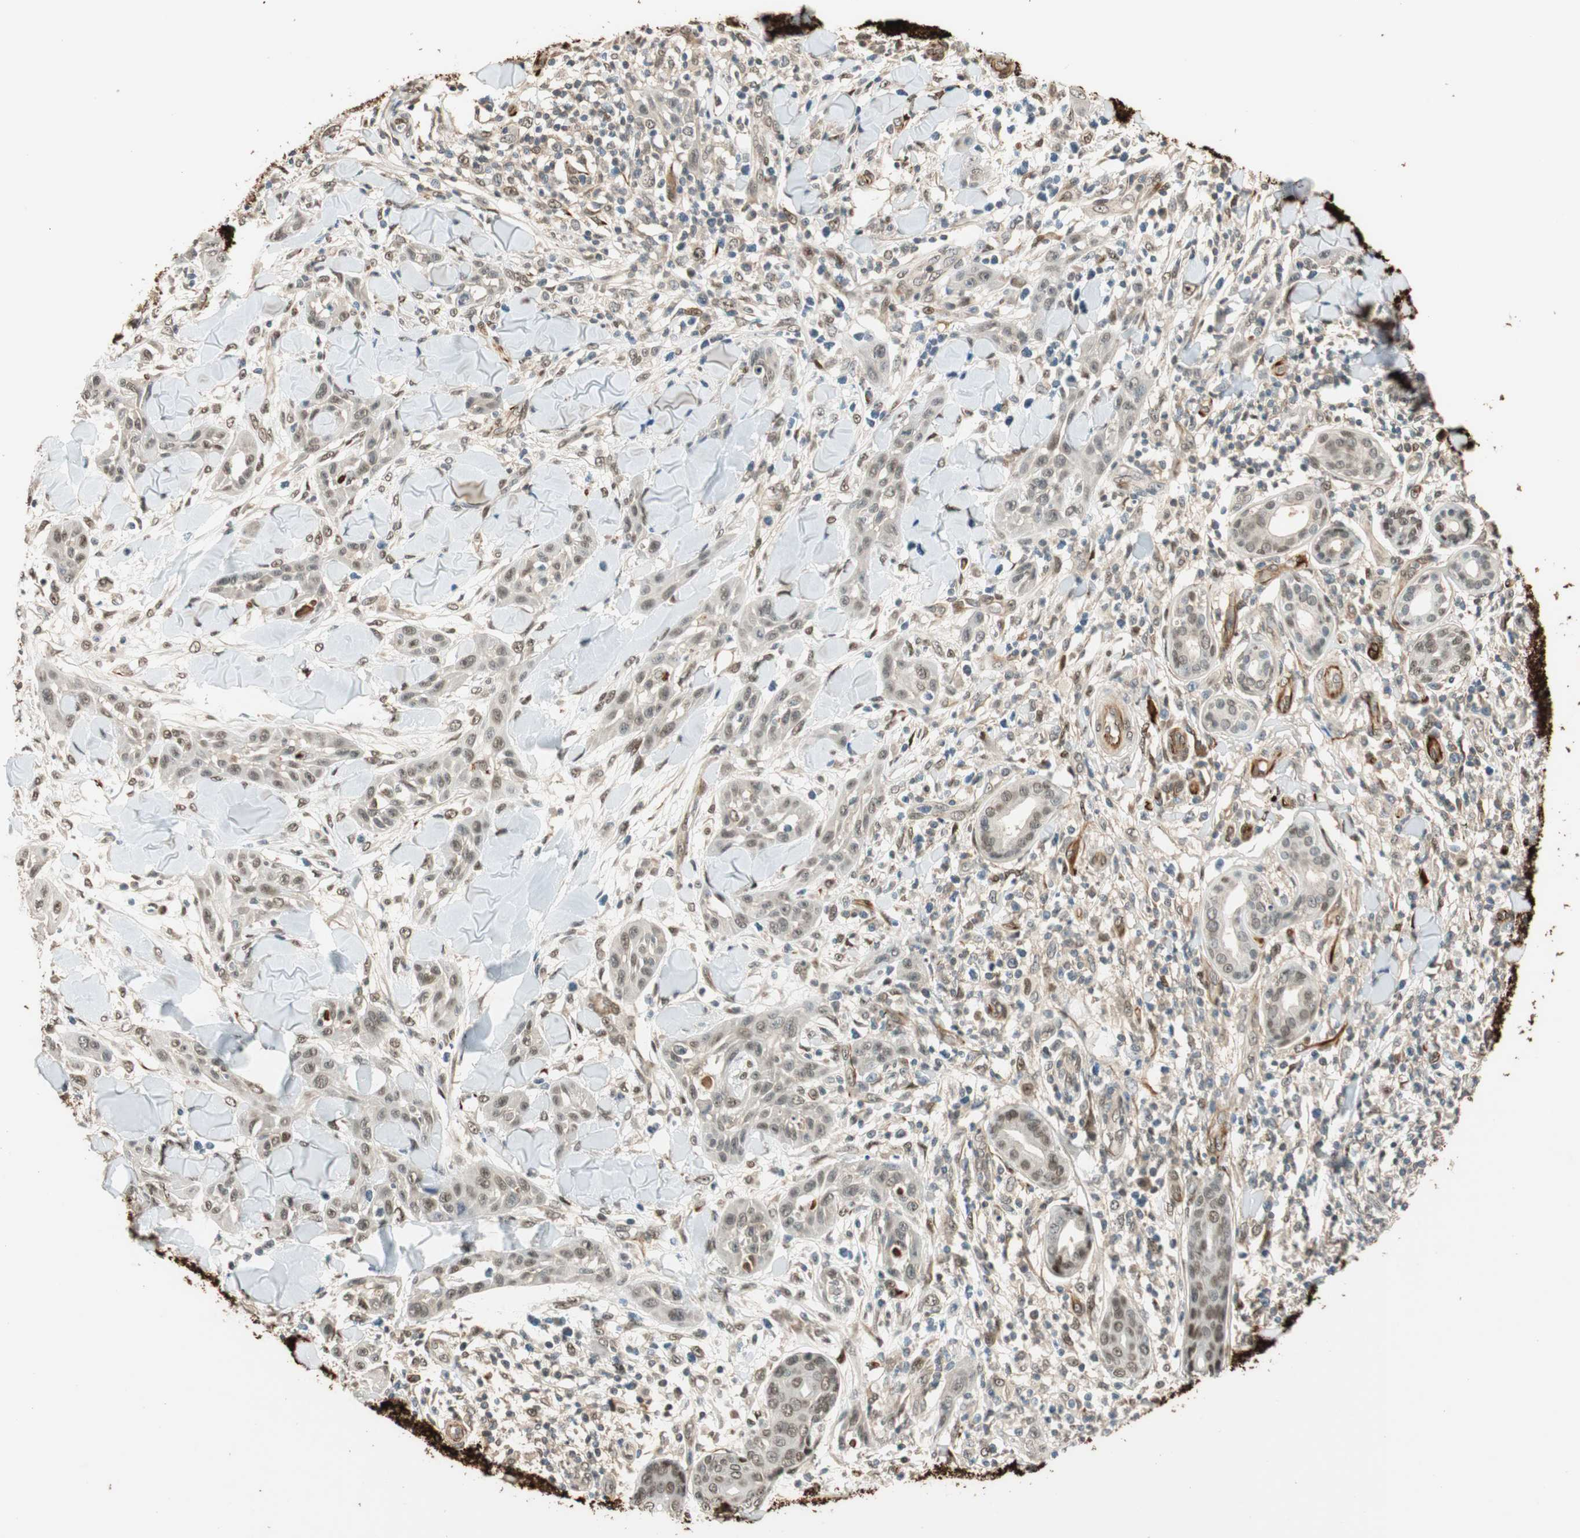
{"staining": {"intensity": "negative", "quantity": "none", "location": "none"}, "tissue": "skin cancer", "cell_type": "Tumor cells", "image_type": "cancer", "snomed": [{"axis": "morphology", "description": "Squamous cell carcinoma, NOS"}, {"axis": "topography", "description": "Skin"}], "caption": "This is an immunohistochemistry image of skin cancer. There is no staining in tumor cells.", "gene": "NES", "patient": {"sex": "male", "age": 24}}